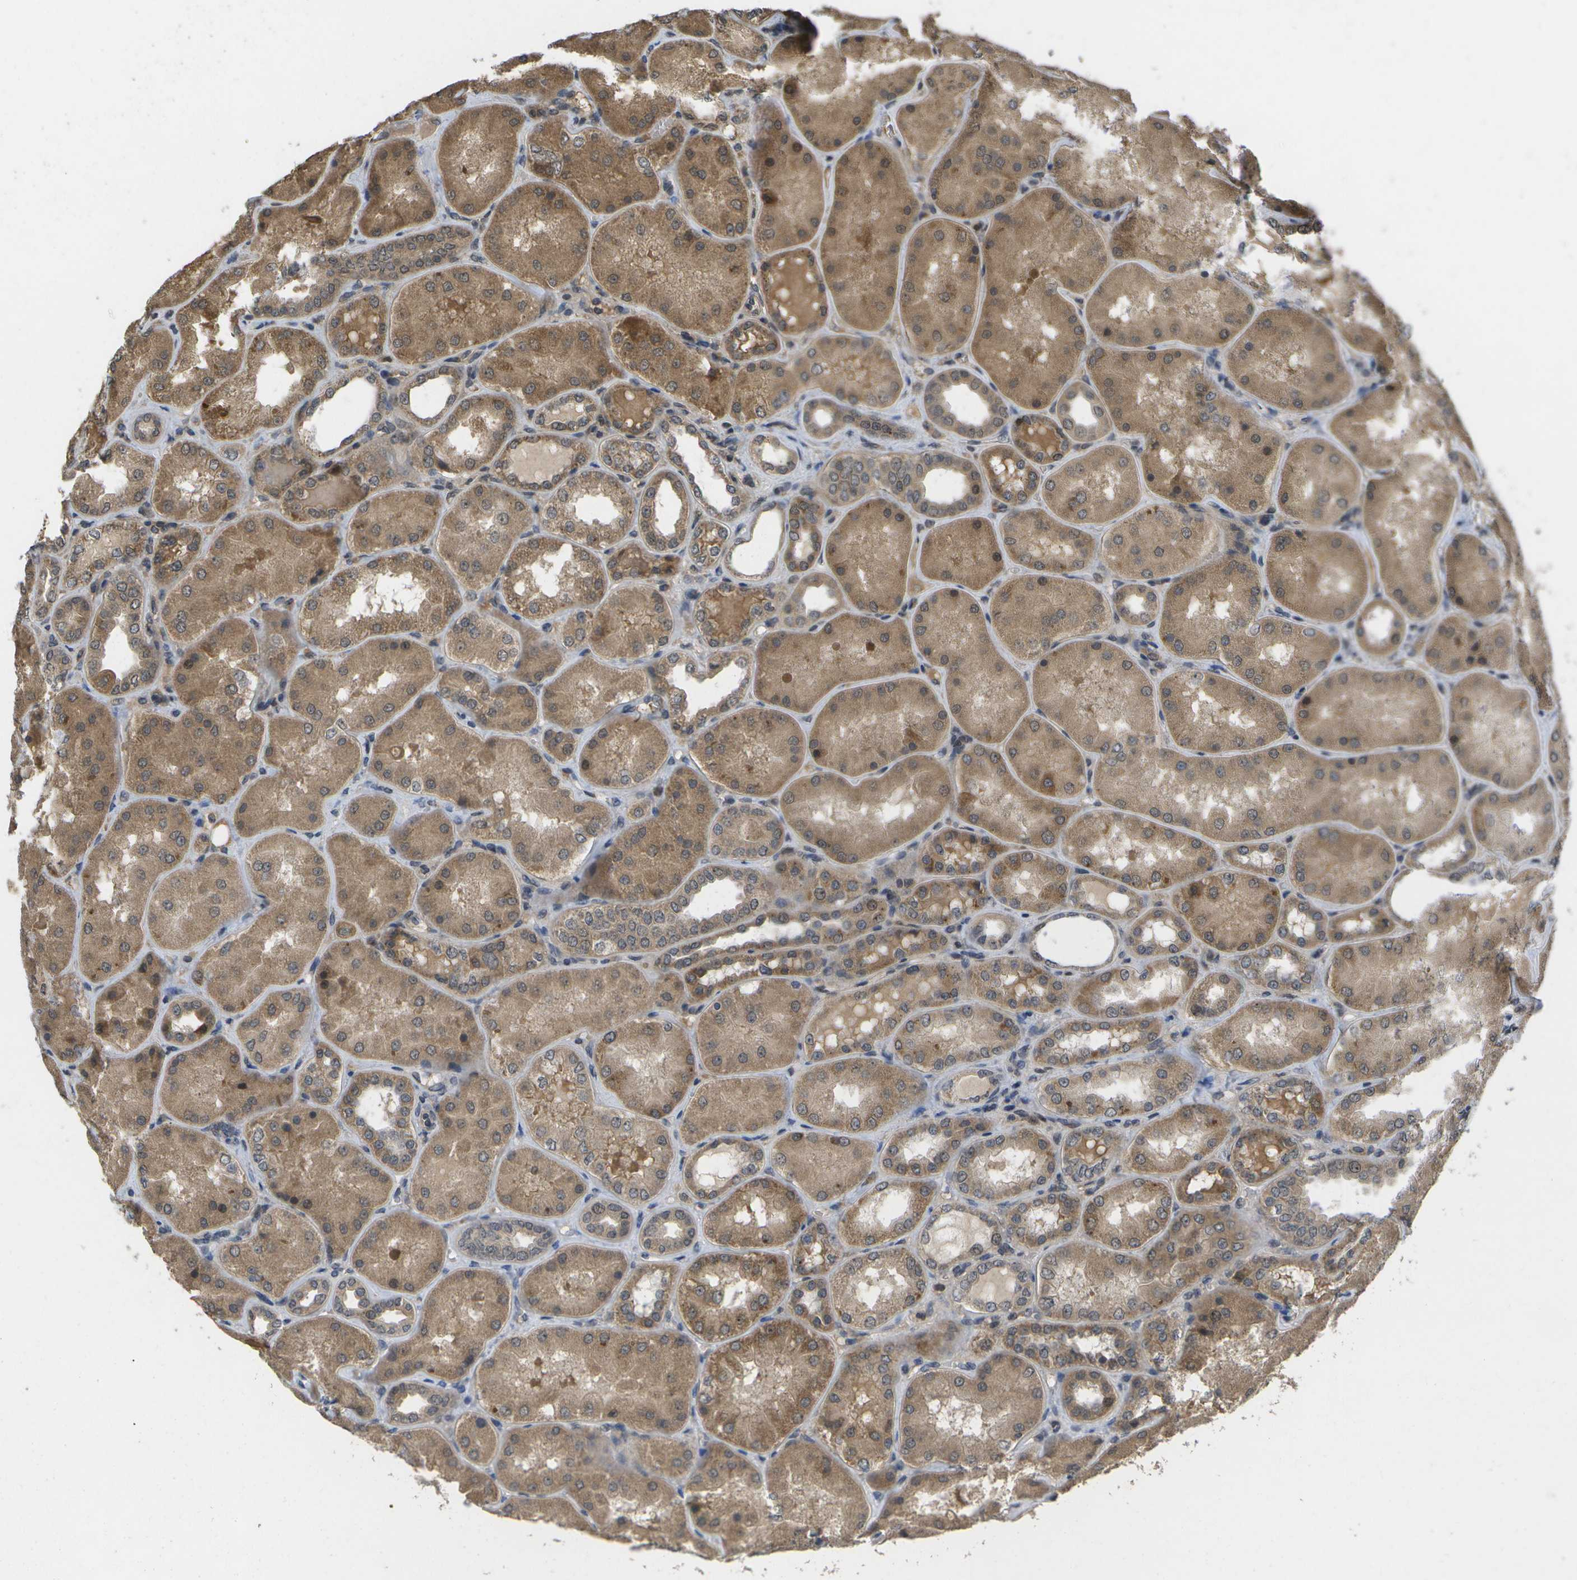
{"staining": {"intensity": "moderate", "quantity": "<25%", "location": "cytoplasmic/membranous,nuclear"}, "tissue": "kidney", "cell_type": "Cells in glomeruli", "image_type": "normal", "snomed": [{"axis": "morphology", "description": "Normal tissue, NOS"}, {"axis": "topography", "description": "Kidney"}], "caption": "A micrograph showing moderate cytoplasmic/membranous,nuclear positivity in about <25% of cells in glomeruli in benign kidney, as visualized by brown immunohistochemical staining.", "gene": "ALAS1", "patient": {"sex": "female", "age": 56}}